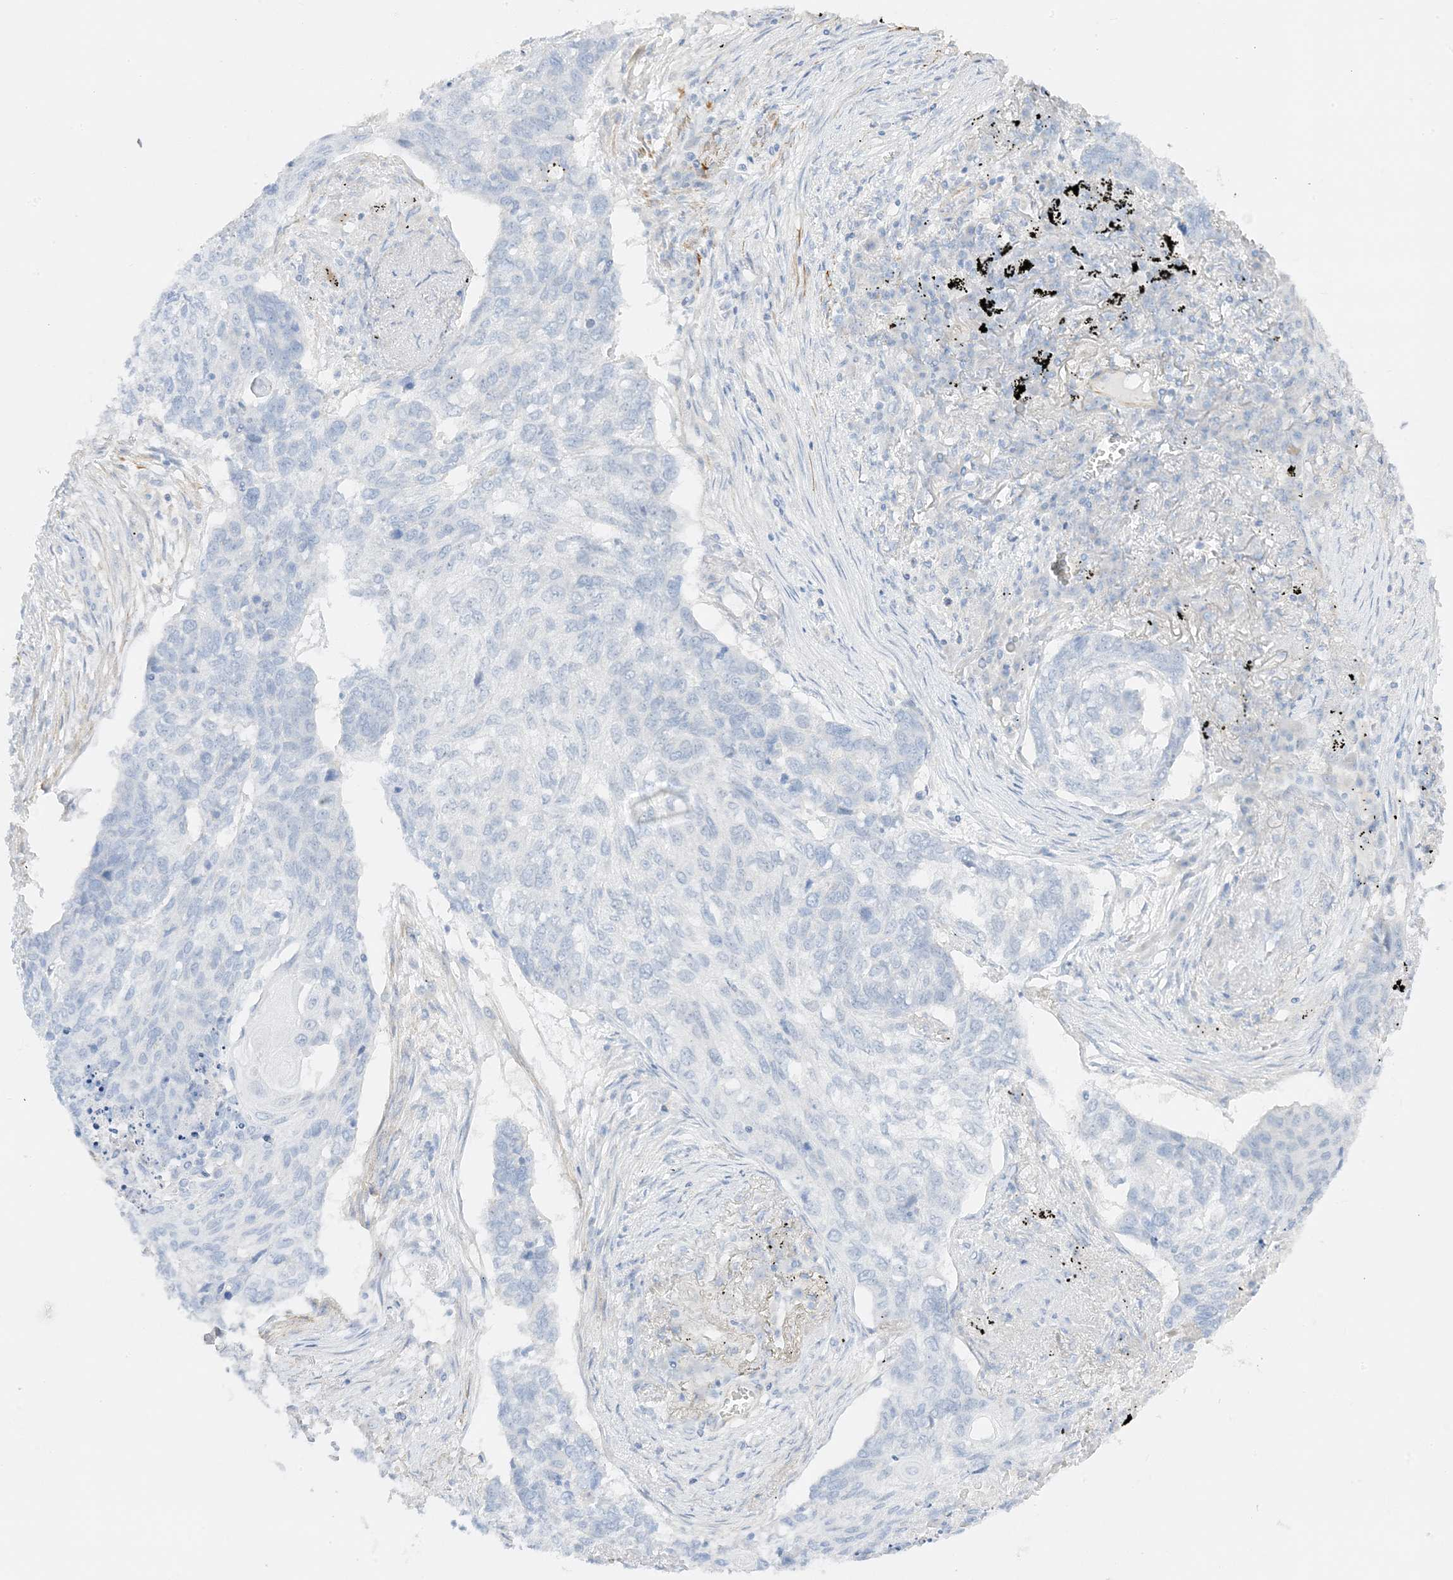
{"staining": {"intensity": "negative", "quantity": "none", "location": "none"}, "tissue": "lung cancer", "cell_type": "Tumor cells", "image_type": "cancer", "snomed": [{"axis": "morphology", "description": "Squamous cell carcinoma, NOS"}, {"axis": "topography", "description": "Lung"}], "caption": "Photomicrograph shows no significant protein expression in tumor cells of lung cancer.", "gene": "SLC22A13", "patient": {"sex": "female", "age": 63}}